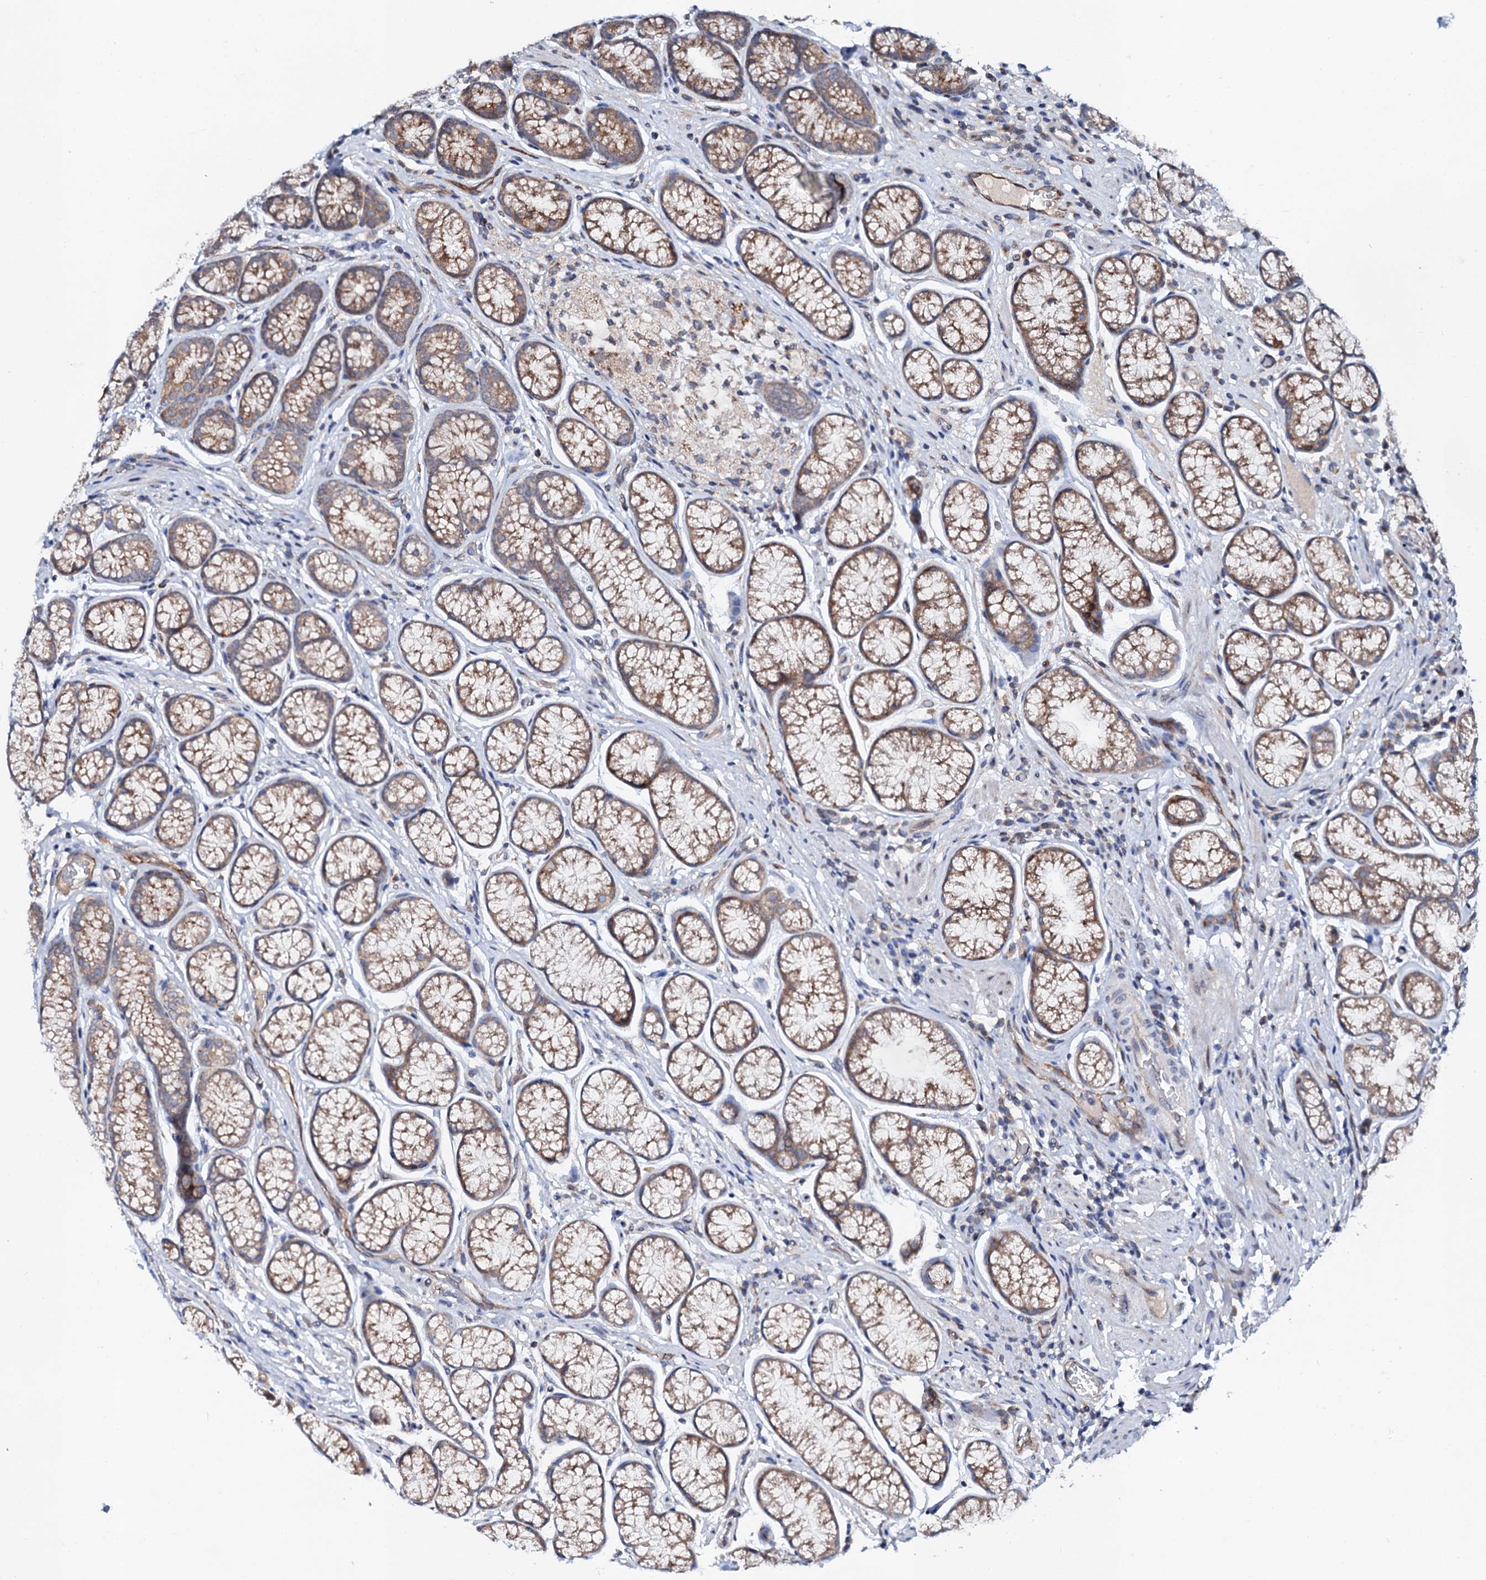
{"staining": {"intensity": "moderate", "quantity": "25%-75%", "location": "cytoplasmic/membranous"}, "tissue": "stomach", "cell_type": "Glandular cells", "image_type": "normal", "snomed": [{"axis": "morphology", "description": "Normal tissue, NOS"}, {"axis": "topography", "description": "Stomach"}], "caption": "This image reveals benign stomach stained with immunohistochemistry to label a protein in brown. The cytoplasmic/membranous of glandular cells show moderate positivity for the protein. Nuclei are counter-stained blue.", "gene": "UBE3C", "patient": {"sex": "male", "age": 42}}